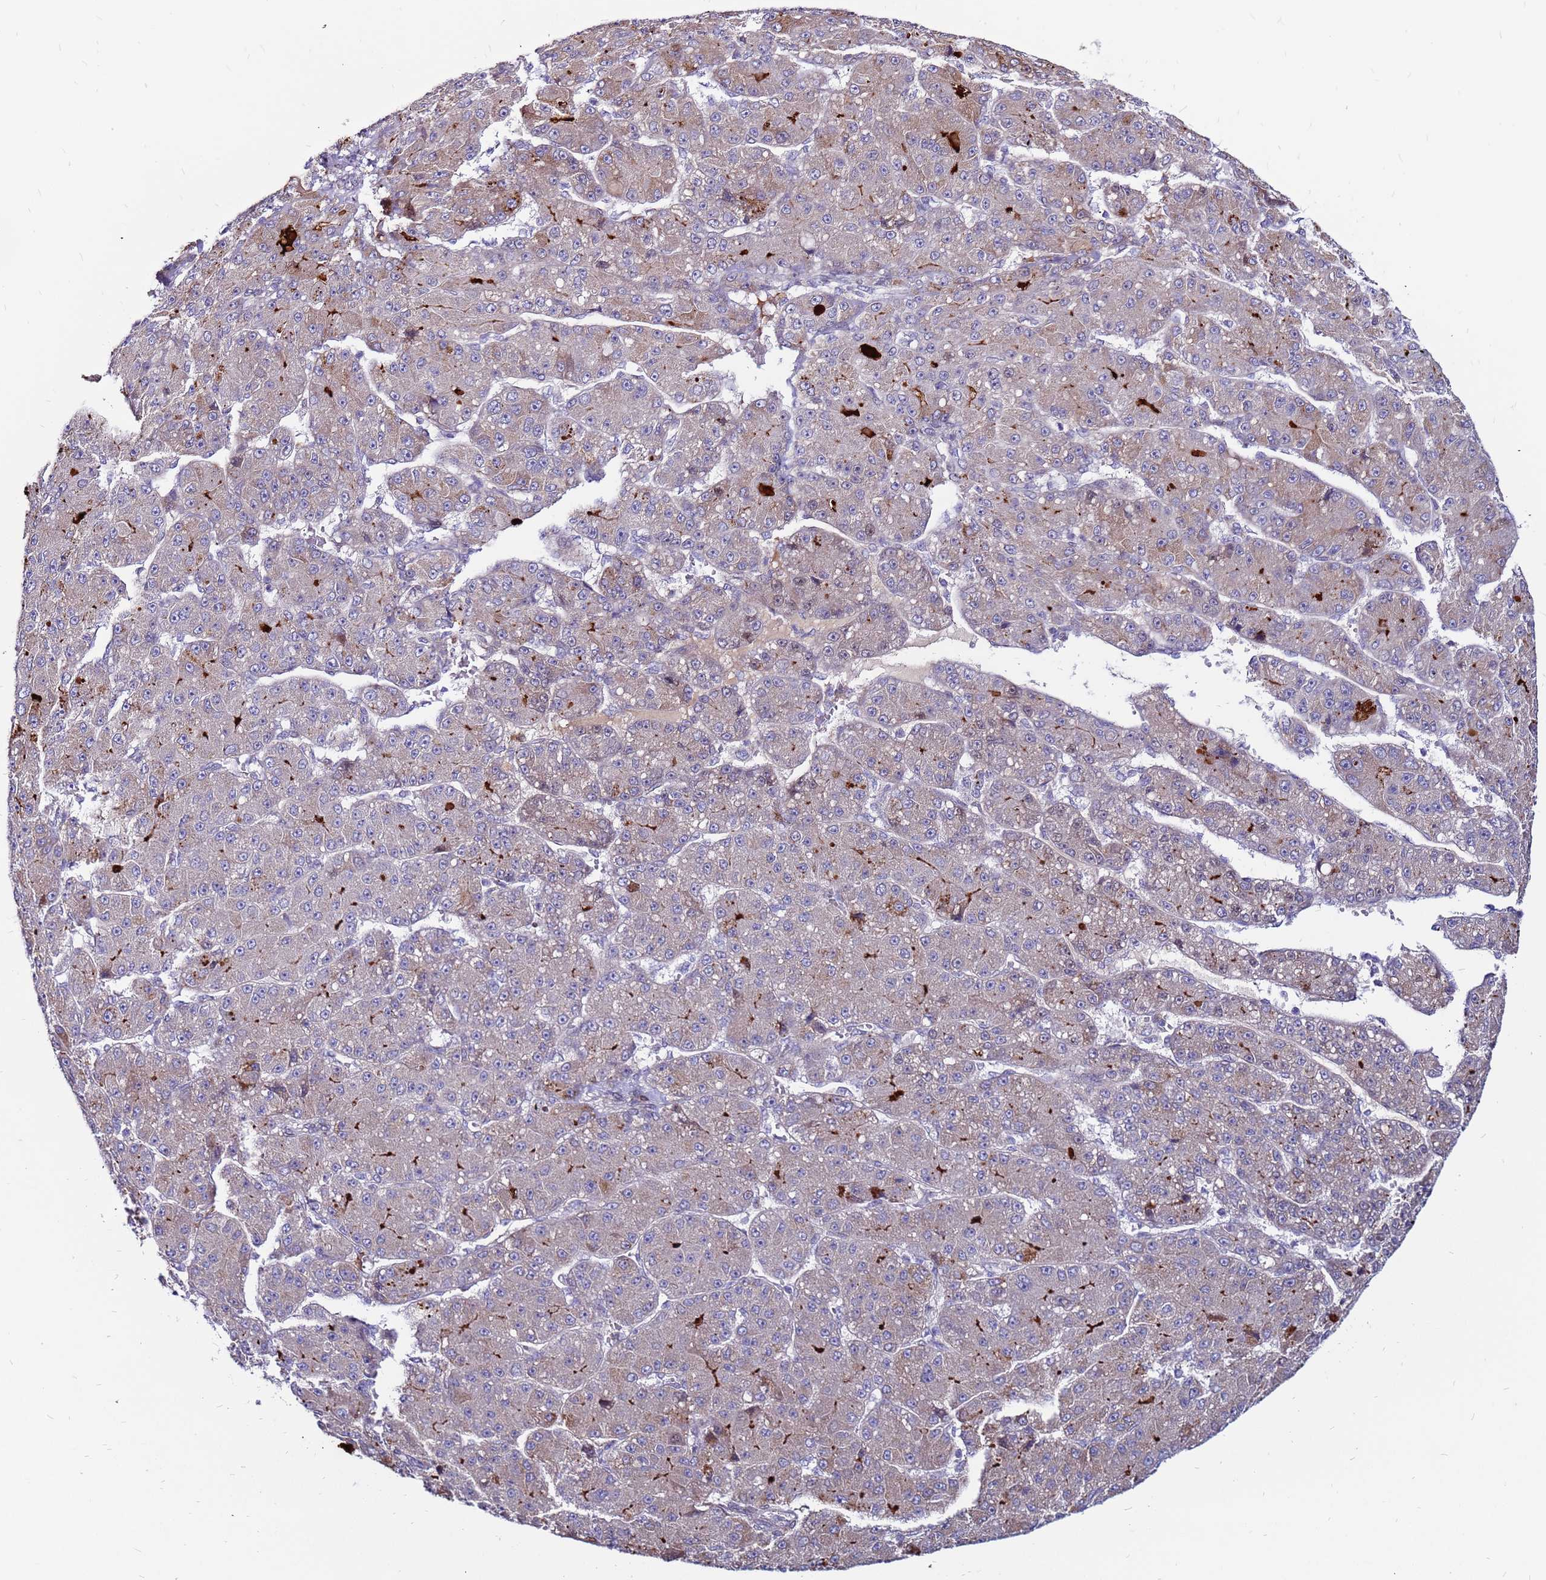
{"staining": {"intensity": "weak", "quantity": "<25%", "location": "cytoplasmic/membranous"}, "tissue": "liver cancer", "cell_type": "Tumor cells", "image_type": "cancer", "snomed": [{"axis": "morphology", "description": "Carcinoma, Hepatocellular, NOS"}, {"axis": "topography", "description": "Liver"}], "caption": "The micrograph displays no staining of tumor cells in liver hepatocellular carcinoma. (DAB (3,3'-diaminobenzidine) IHC visualized using brightfield microscopy, high magnification).", "gene": "CCDC71", "patient": {"sex": "male", "age": 67}}